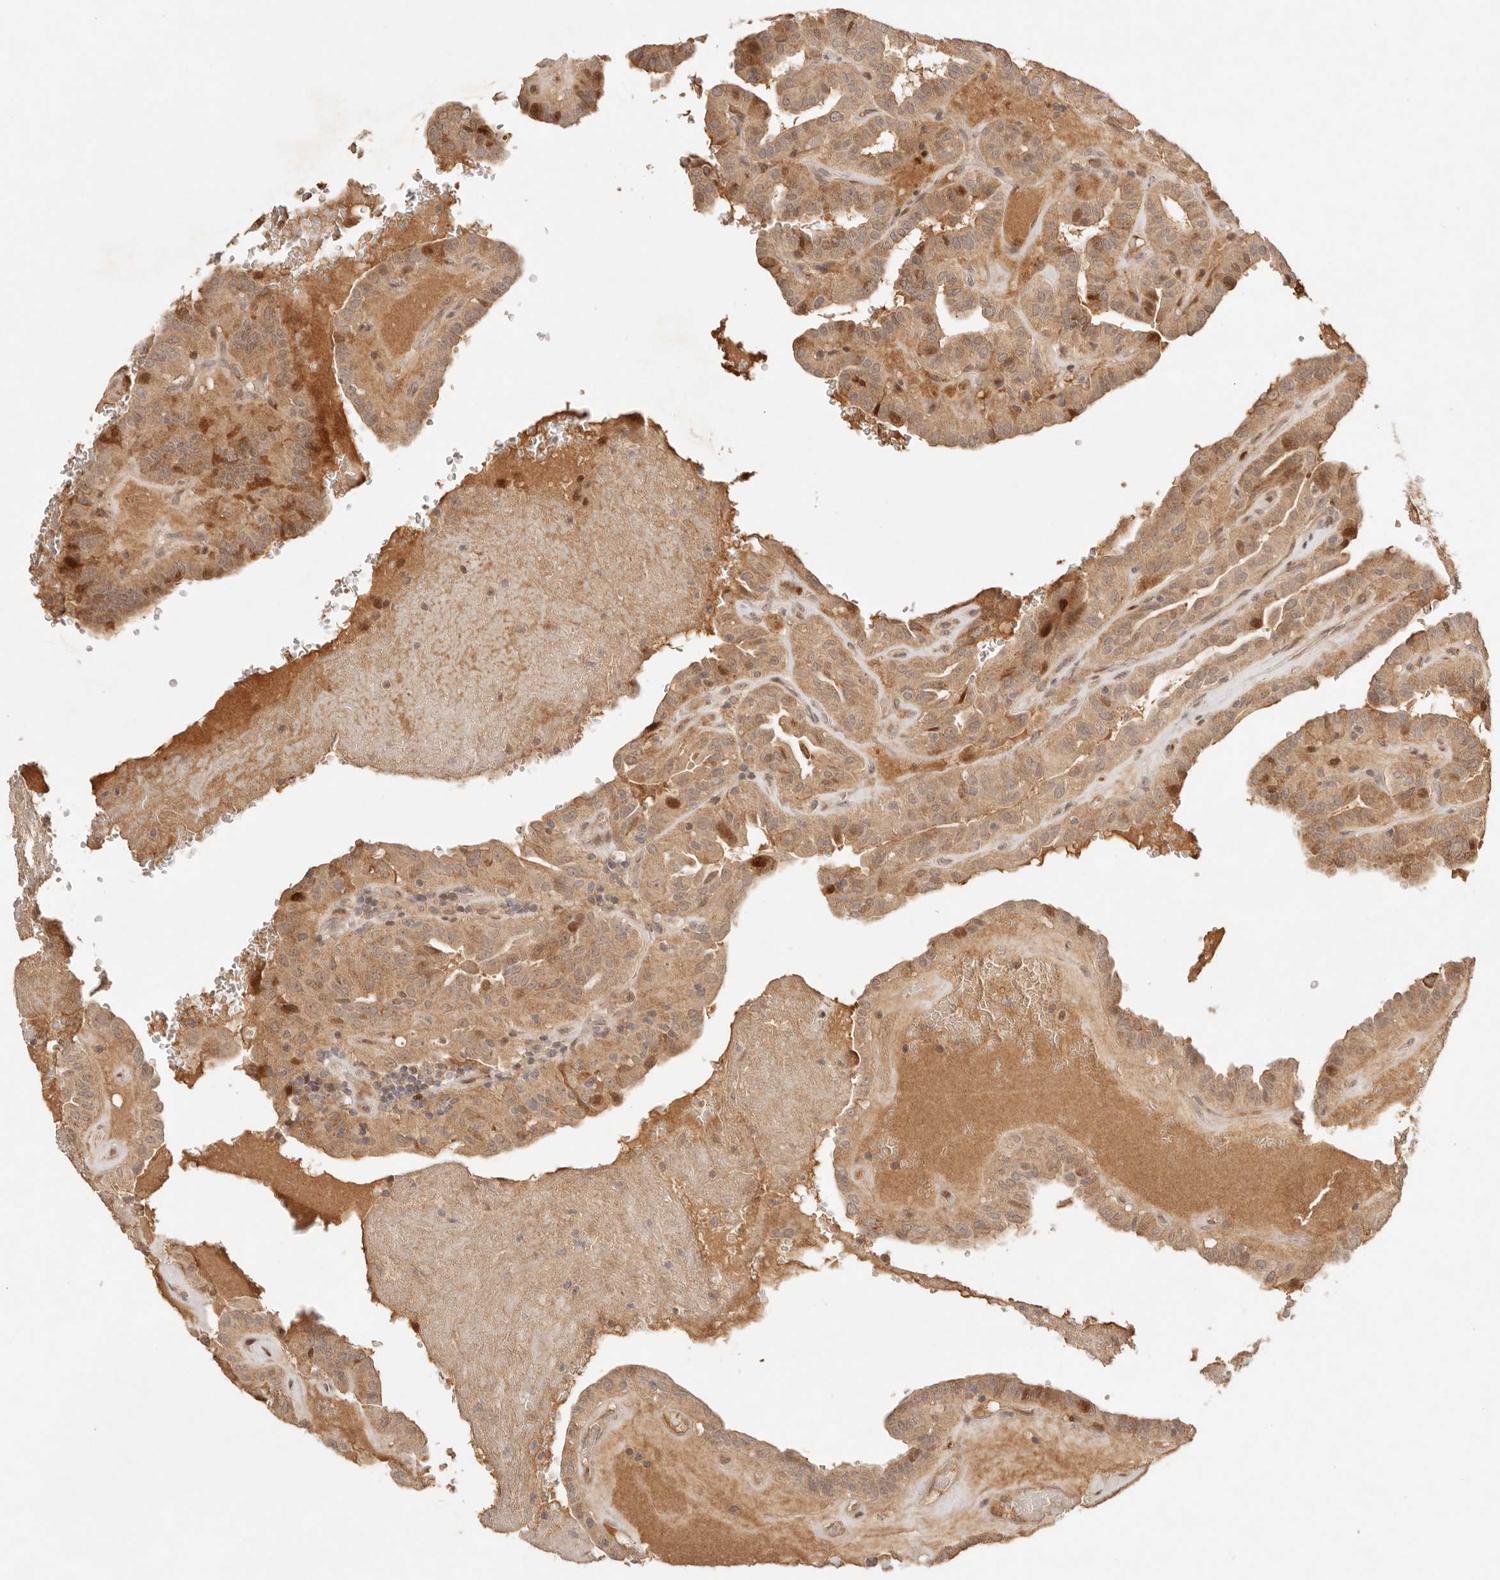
{"staining": {"intensity": "moderate", "quantity": ">75%", "location": "cytoplasmic/membranous,nuclear"}, "tissue": "thyroid cancer", "cell_type": "Tumor cells", "image_type": "cancer", "snomed": [{"axis": "morphology", "description": "Papillary adenocarcinoma, NOS"}, {"axis": "topography", "description": "Thyroid gland"}], "caption": "Immunohistochemistry staining of thyroid cancer, which demonstrates medium levels of moderate cytoplasmic/membranous and nuclear expression in approximately >75% of tumor cells indicating moderate cytoplasmic/membranous and nuclear protein expression. The staining was performed using DAB (brown) for protein detection and nuclei were counterstained in hematoxylin (blue).", "gene": "PHLDA3", "patient": {"sex": "male", "age": 77}}